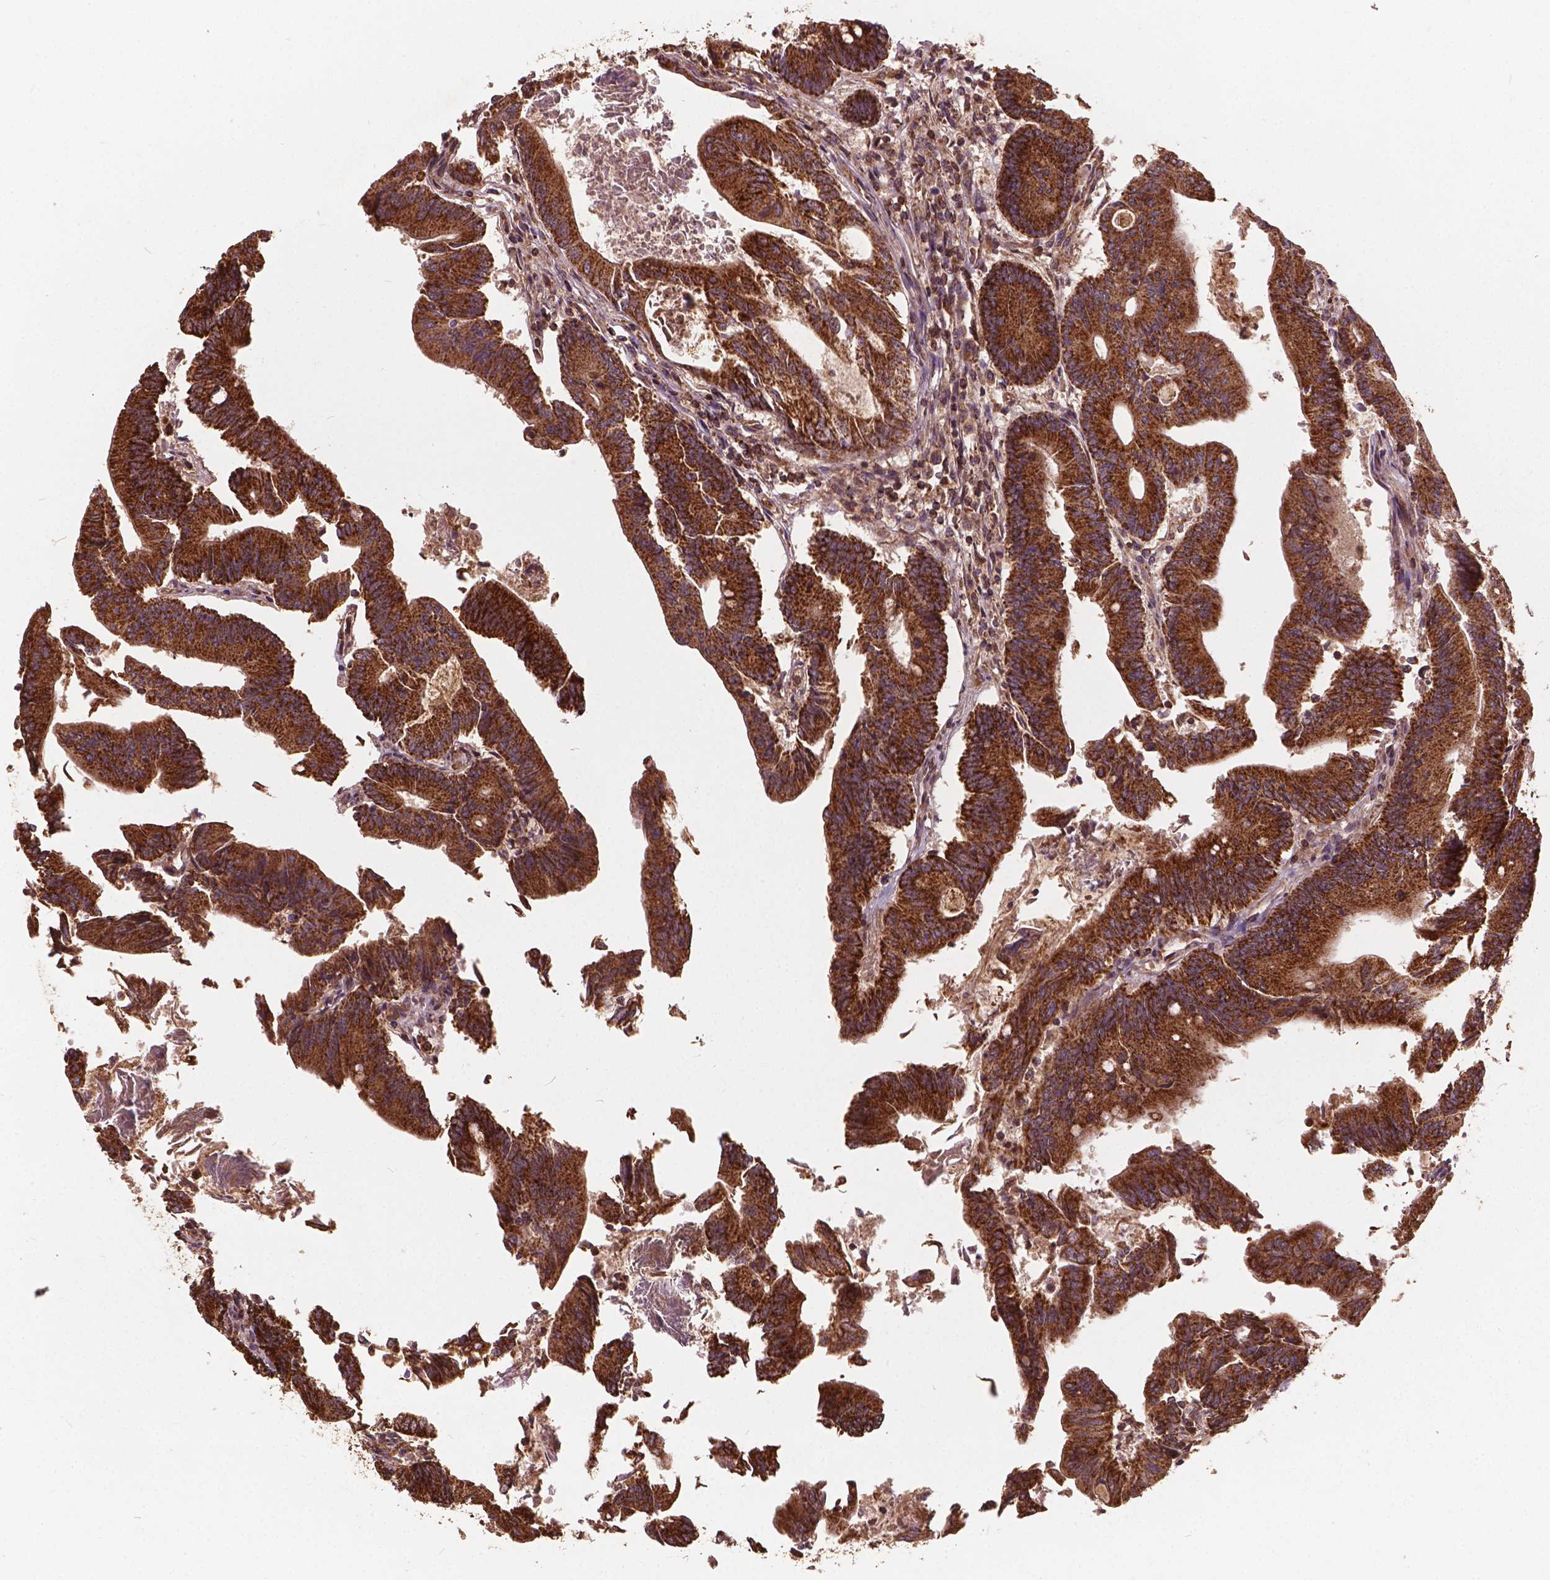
{"staining": {"intensity": "strong", "quantity": ">75%", "location": "cytoplasmic/membranous"}, "tissue": "colorectal cancer", "cell_type": "Tumor cells", "image_type": "cancer", "snomed": [{"axis": "morphology", "description": "Adenocarcinoma, NOS"}, {"axis": "topography", "description": "Colon"}], "caption": "Immunohistochemistry (IHC) of human adenocarcinoma (colorectal) reveals high levels of strong cytoplasmic/membranous expression in approximately >75% of tumor cells.", "gene": "UBXN2A", "patient": {"sex": "female", "age": 70}}